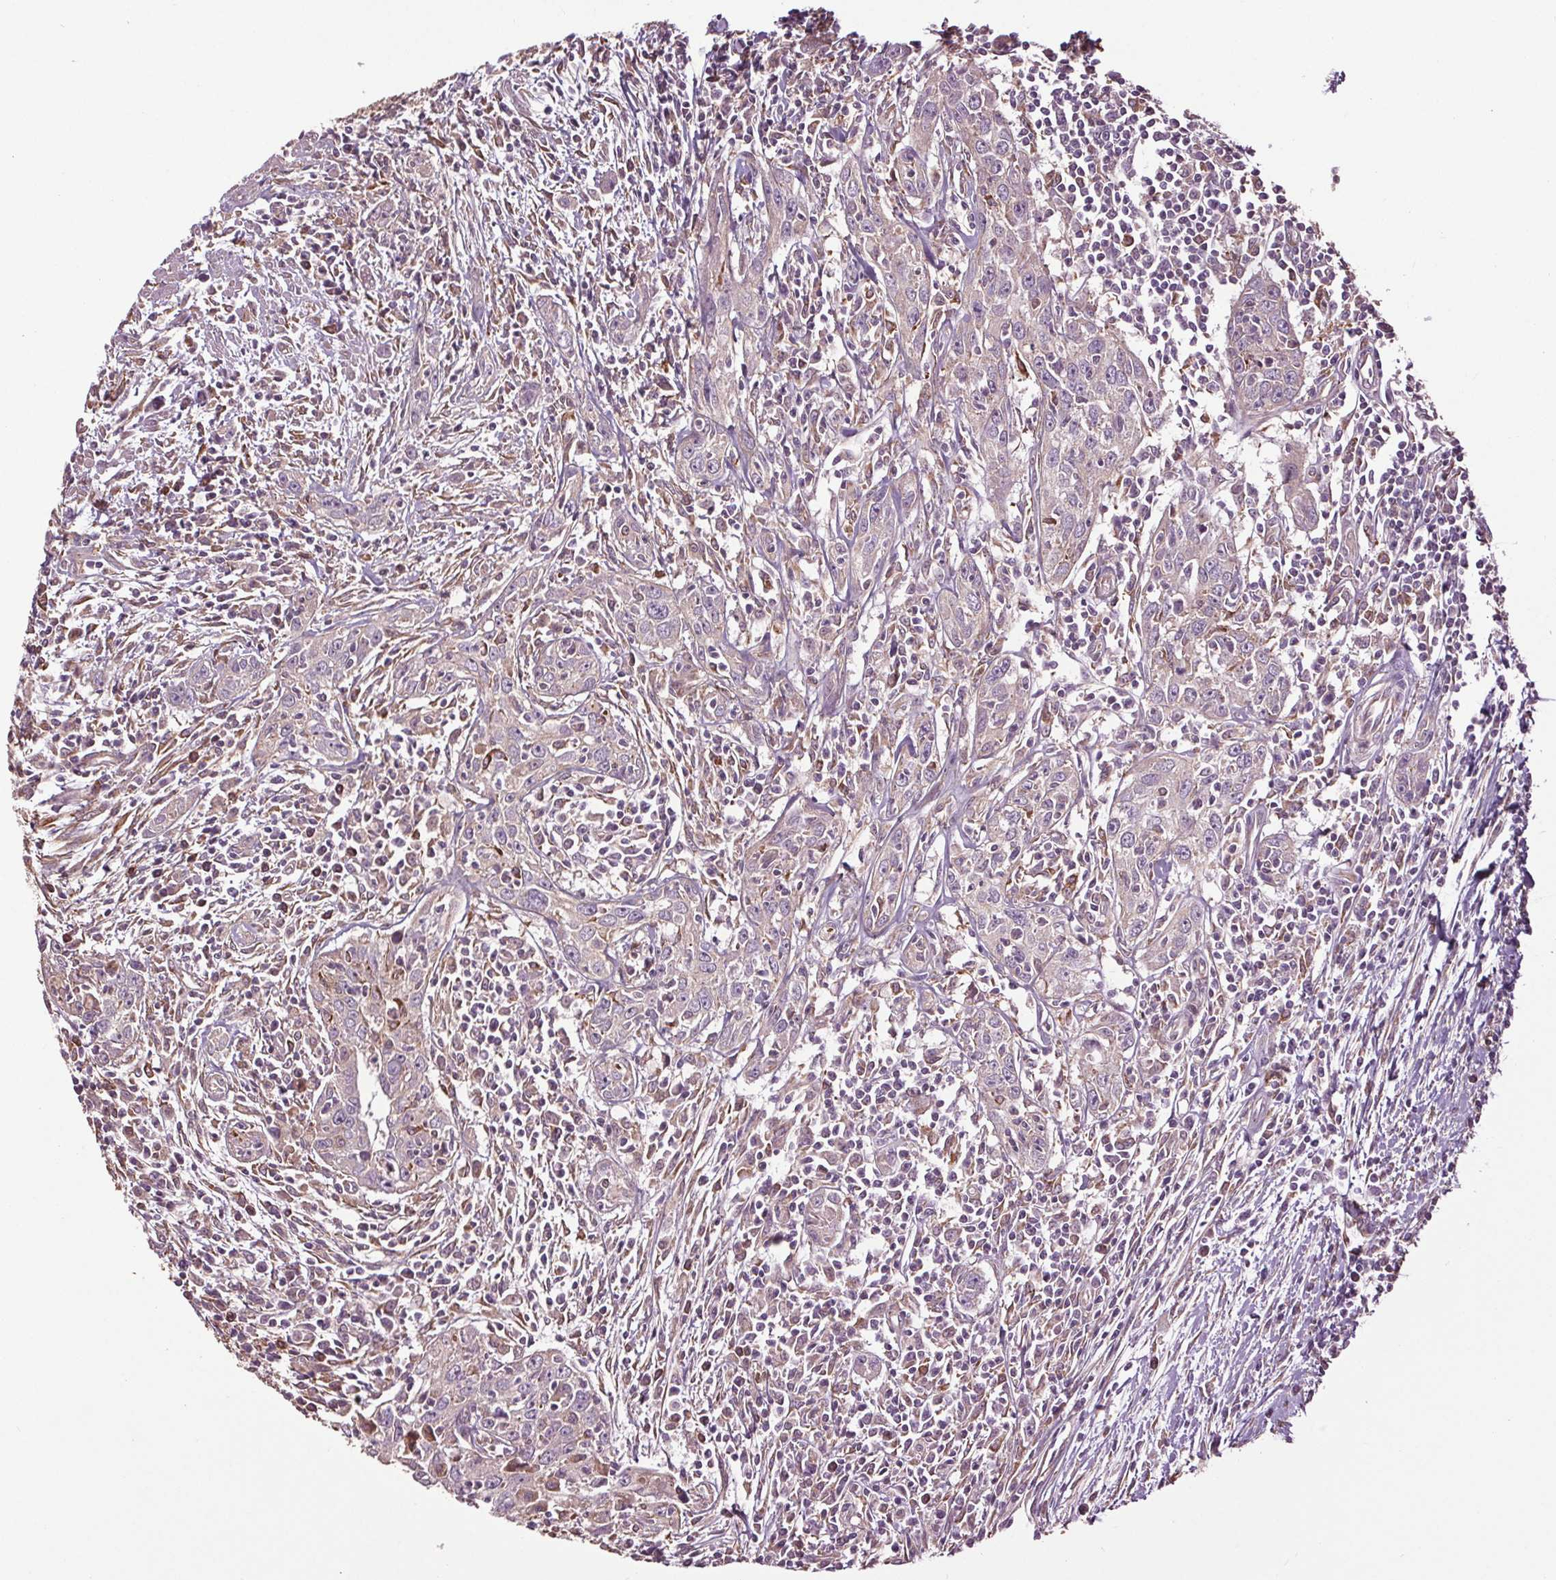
{"staining": {"intensity": "negative", "quantity": "none", "location": "none"}, "tissue": "urothelial cancer", "cell_type": "Tumor cells", "image_type": "cancer", "snomed": [{"axis": "morphology", "description": "Urothelial carcinoma, High grade"}, {"axis": "topography", "description": "Urinary bladder"}], "caption": "Image shows no protein staining in tumor cells of high-grade urothelial carcinoma tissue.", "gene": "RNPEP", "patient": {"sex": "male", "age": 83}}